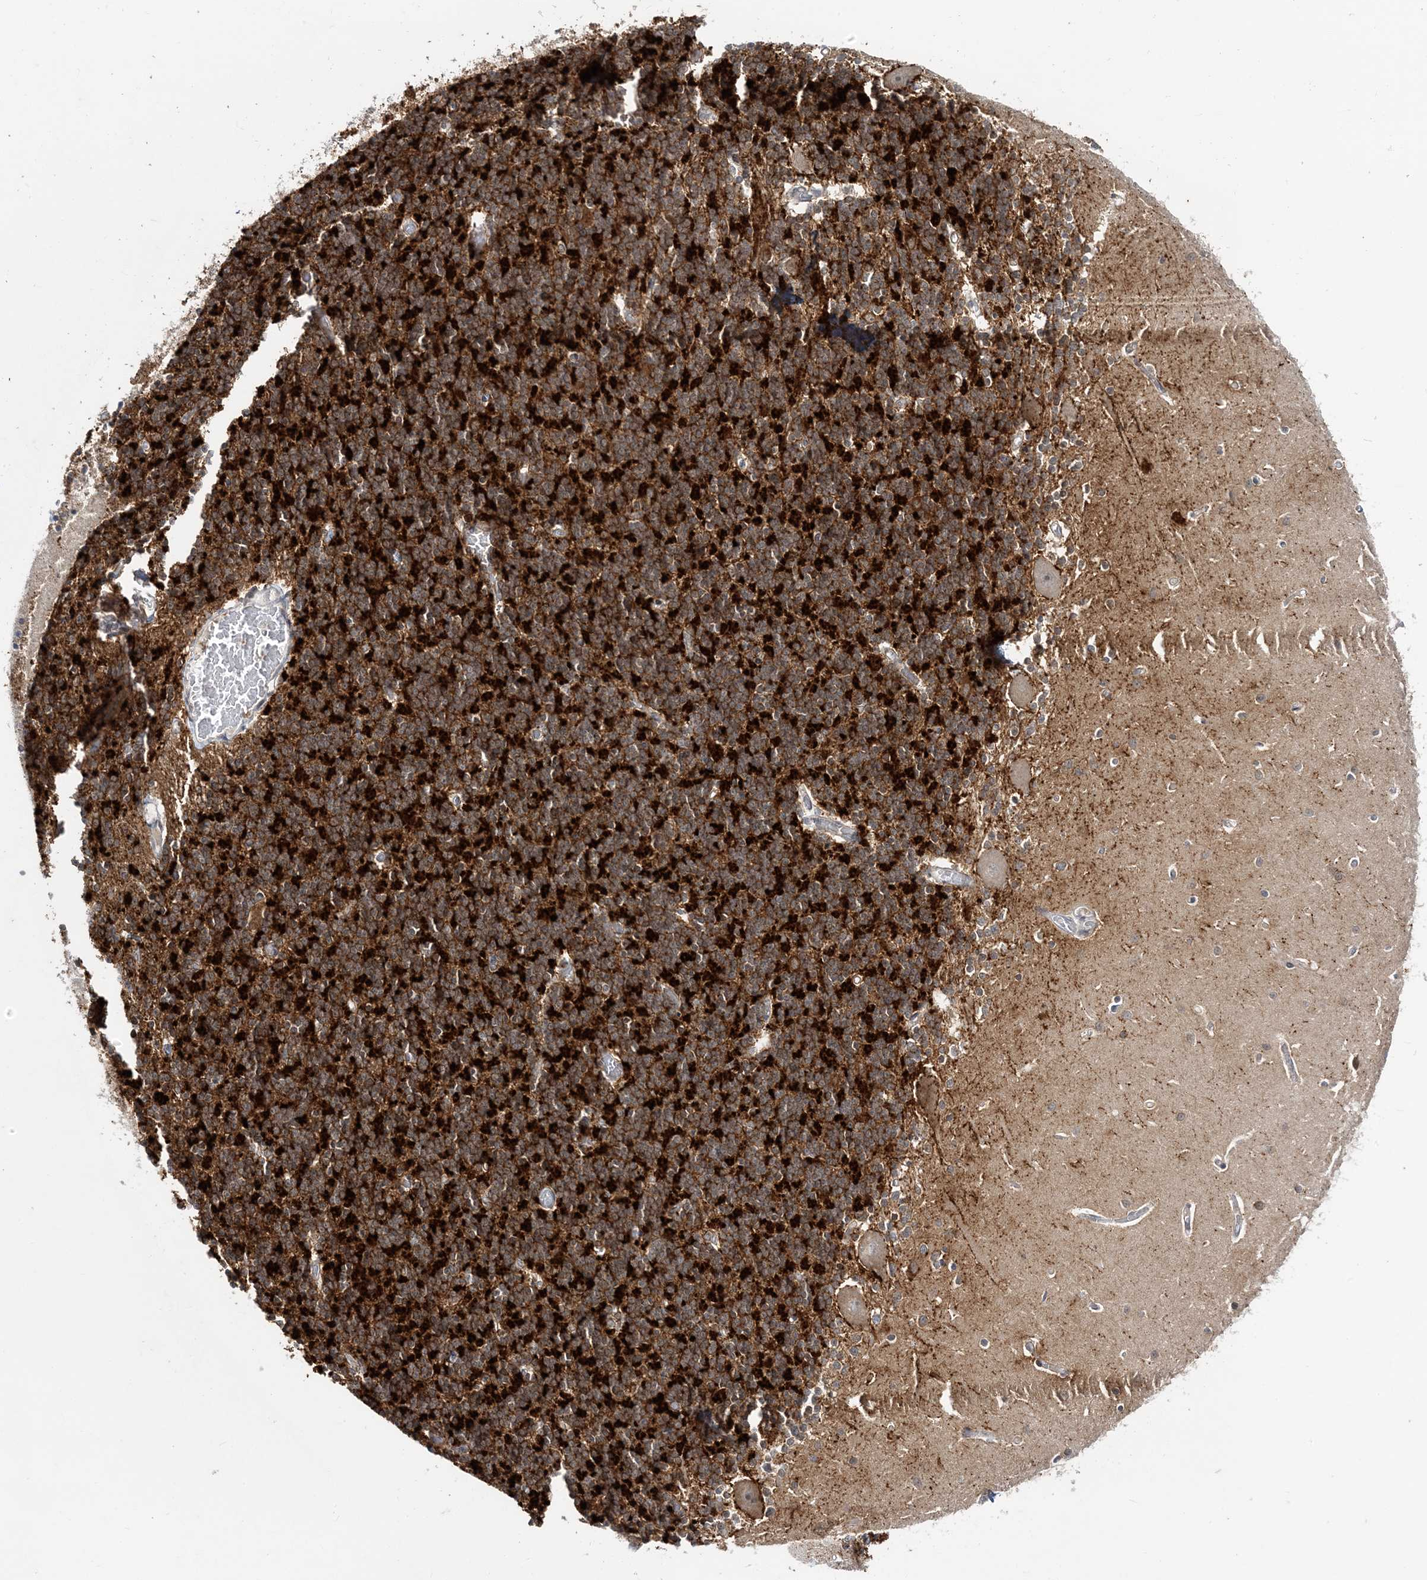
{"staining": {"intensity": "moderate", "quantity": "25%-75%", "location": "cytoplasmic/membranous"}, "tissue": "cerebellum", "cell_type": "Cells in granular layer", "image_type": "normal", "snomed": [{"axis": "morphology", "description": "Normal tissue, NOS"}, {"axis": "topography", "description": "Cerebellum"}], "caption": "Immunohistochemical staining of unremarkable cerebellum reveals 25%-75% levels of moderate cytoplasmic/membranous protein positivity in about 25%-75% of cells in granular layer. (DAB (3,3'-diaminobenzidine) IHC with brightfield microscopy, high magnification).", "gene": "LEXM", "patient": {"sex": "male", "age": 37}}